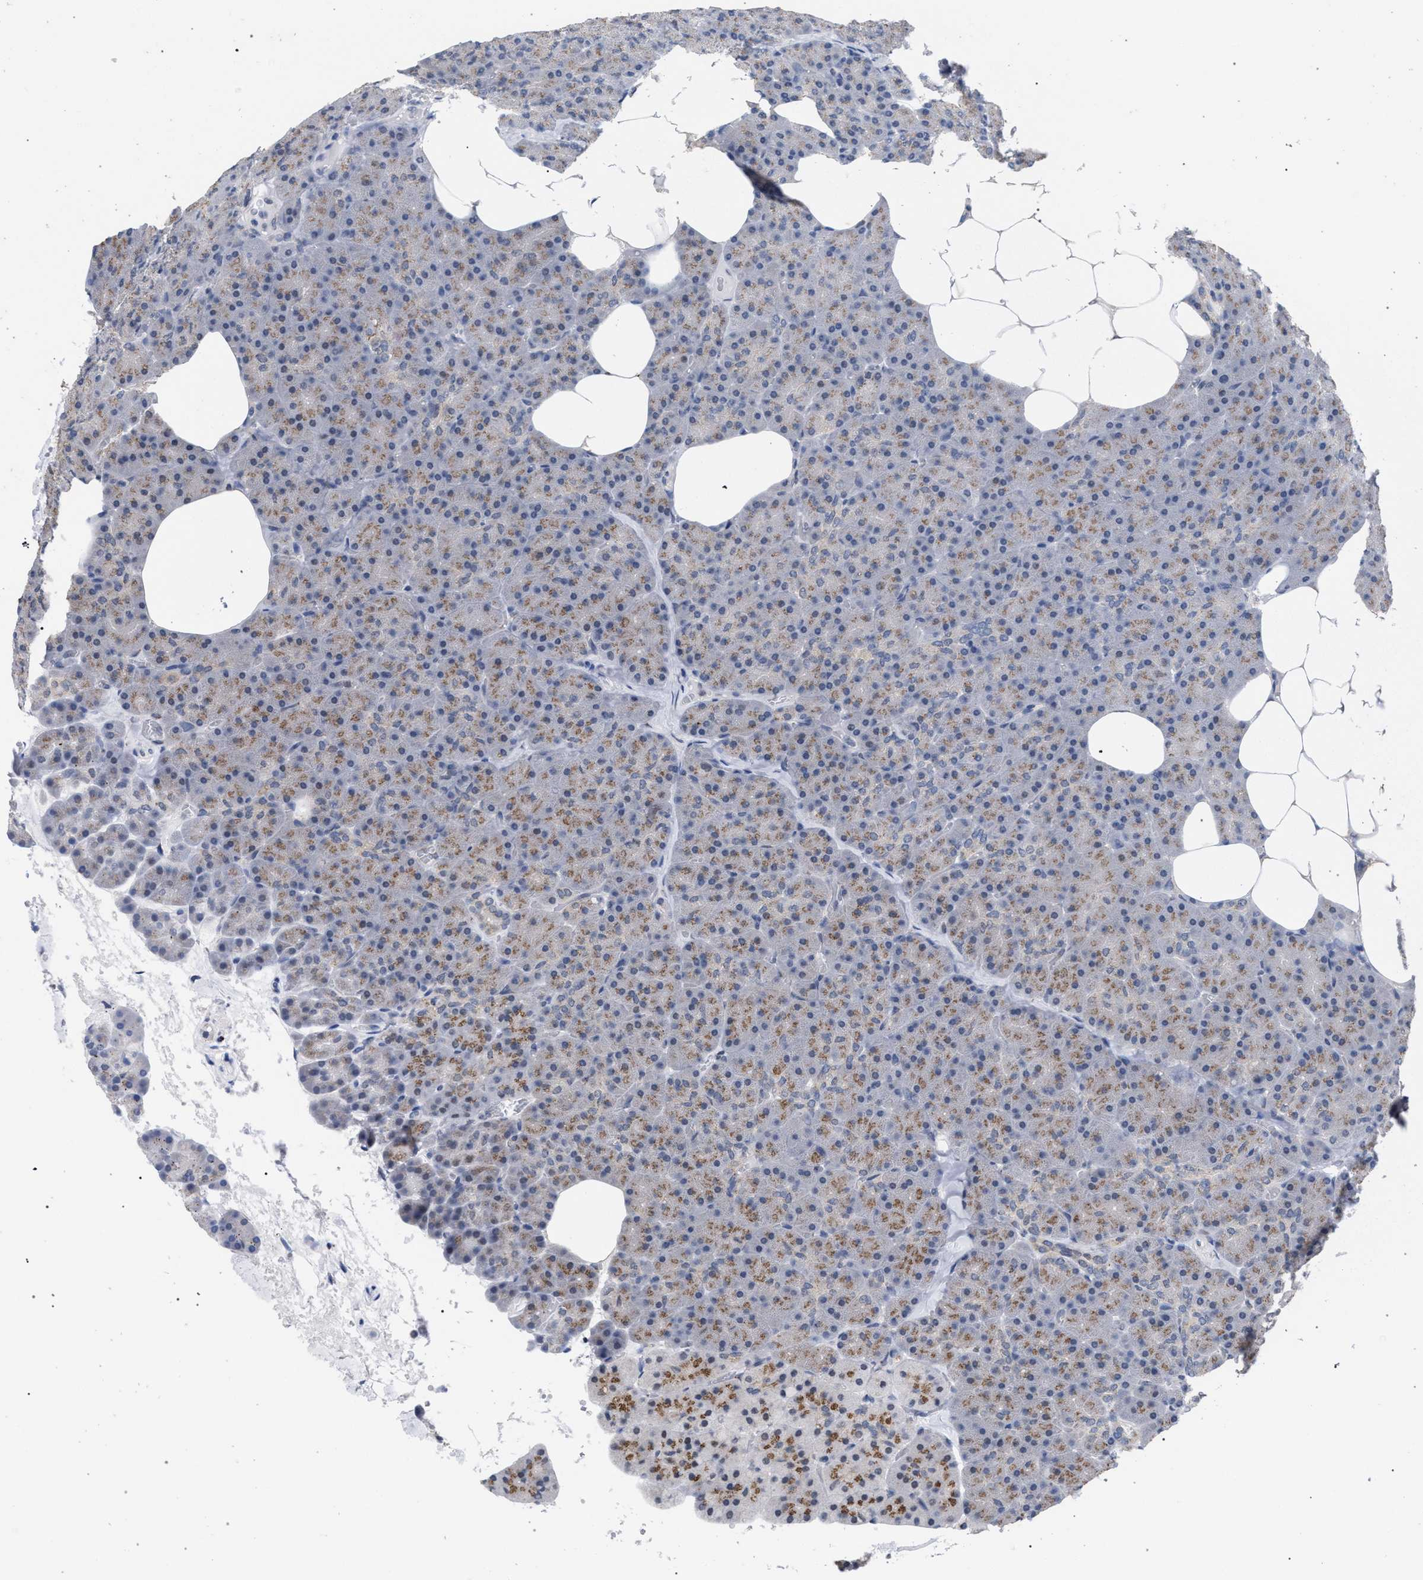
{"staining": {"intensity": "weak", "quantity": ">75%", "location": "cytoplasmic/membranous"}, "tissue": "pancreas", "cell_type": "Exocrine glandular cells", "image_type": "normal", "snomed": [{"axis": "morphology", "description": "Normal tissue, NOS"}, {"axis": "morphology", "description": "Carcinoid, malignant, NOS"}, {"axis": "topography", "description": "Pancreas"}], "caption": "Immunohistochemical staining of benign human pancreas displays low levels of weak cytoplasmic/membranous staining in approximately >75% of exocrine glandular cells. The protein of interest is shown in brown color, while the nuclei are stained blue.", "gene": "GOLGA2", "patient": {"sex": "female", "age": 35}}